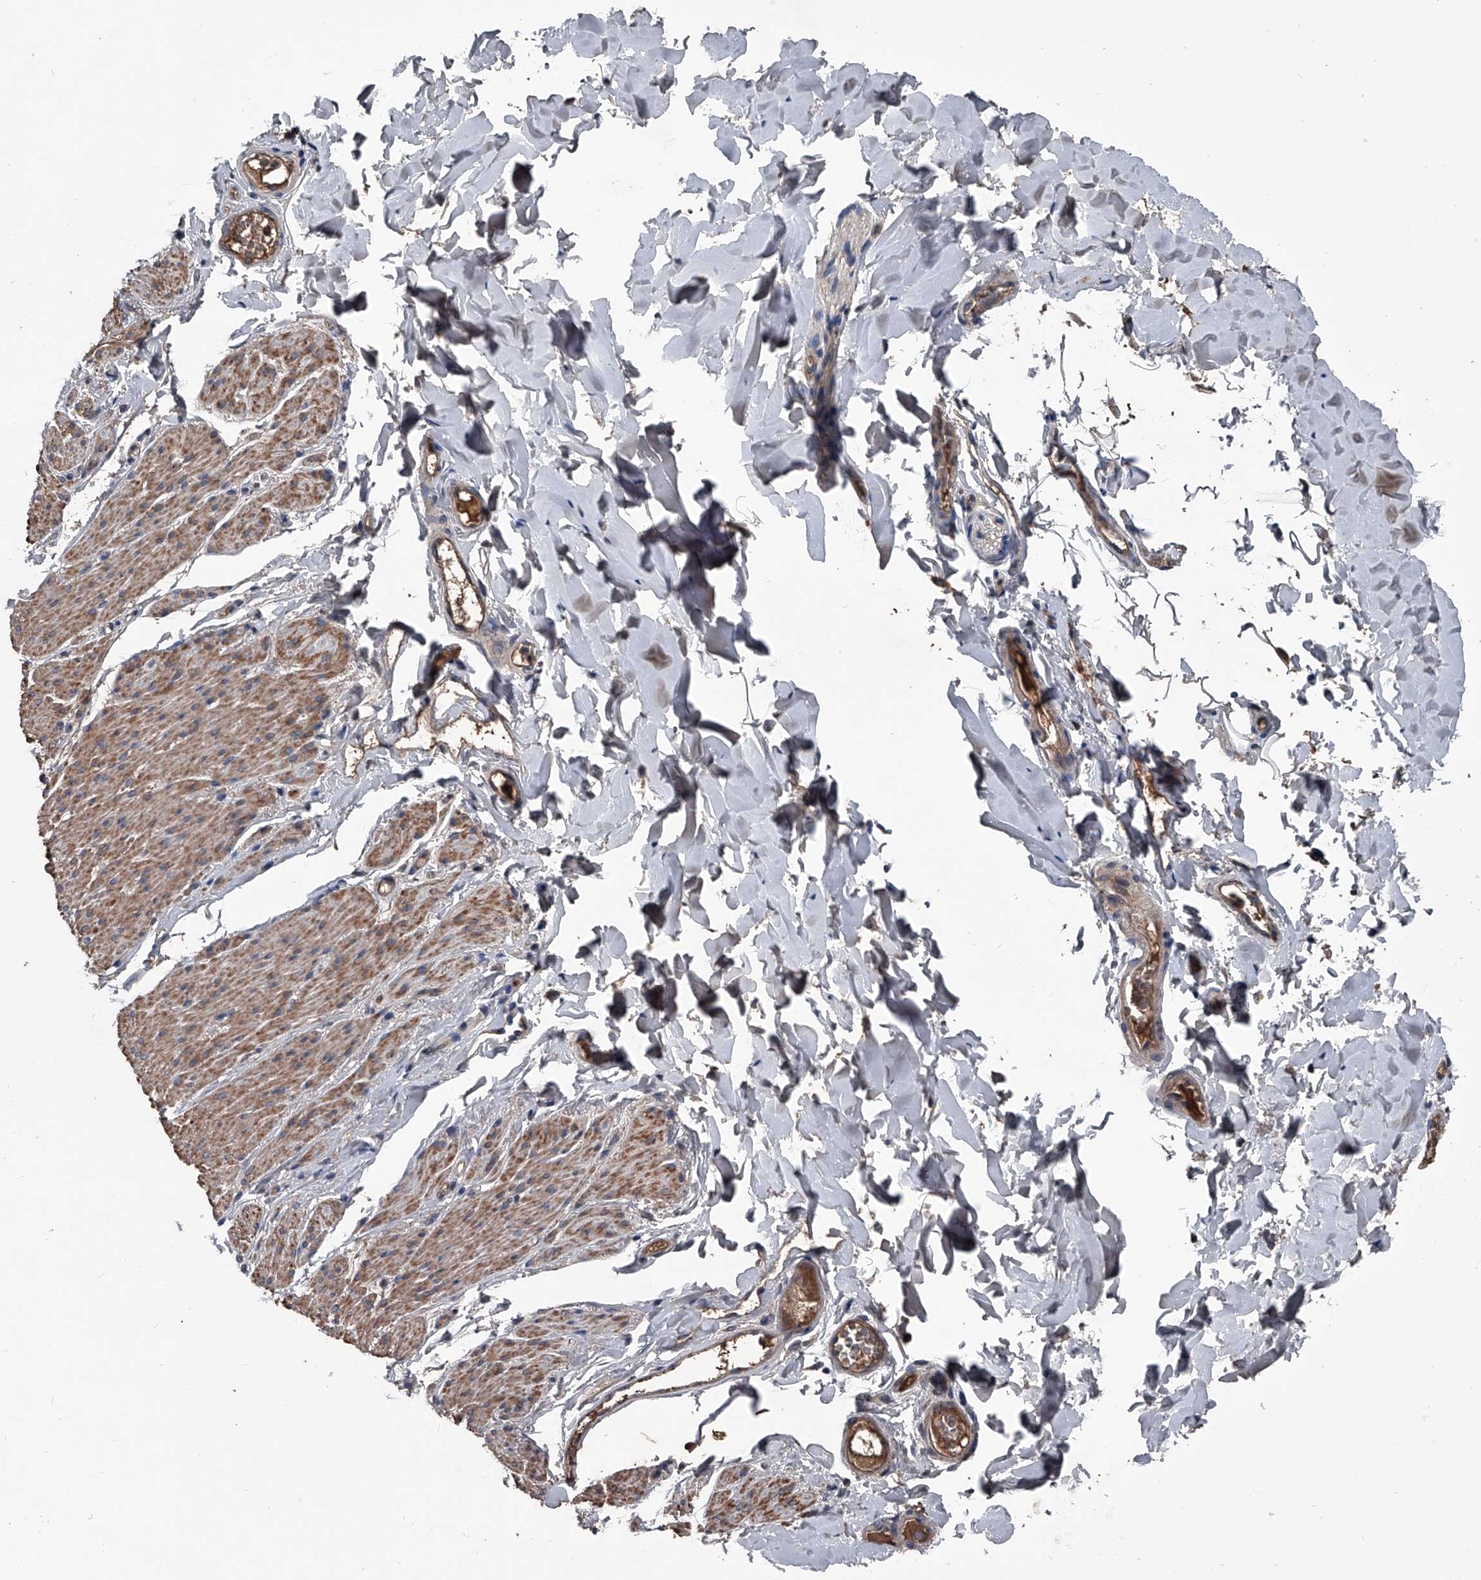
{"staining": {"intensity": "moderate", "quantity": ">75%", "location": "cytoplasmic/membranous"}, "tissue": "smooth muscle", "cell_type": "Smooth muscle cells", "image_type": "normal", "snomed": [{"axis": "morphology", "description": "Normal tissue, NOS"}, {"axis": "topography", "description": "Colon"}, {"axis": "topography", "description": "Peripheral nerve tissue"}], "caption": "The histopathology image shows staining of unremarkable smooth muscle, revealing moderate cytoplasmic/membranous protein staining (brown color) within smooth muscle cells.", "gene": "KIF13A", "patient": {"sex": "female", "age": 61}}